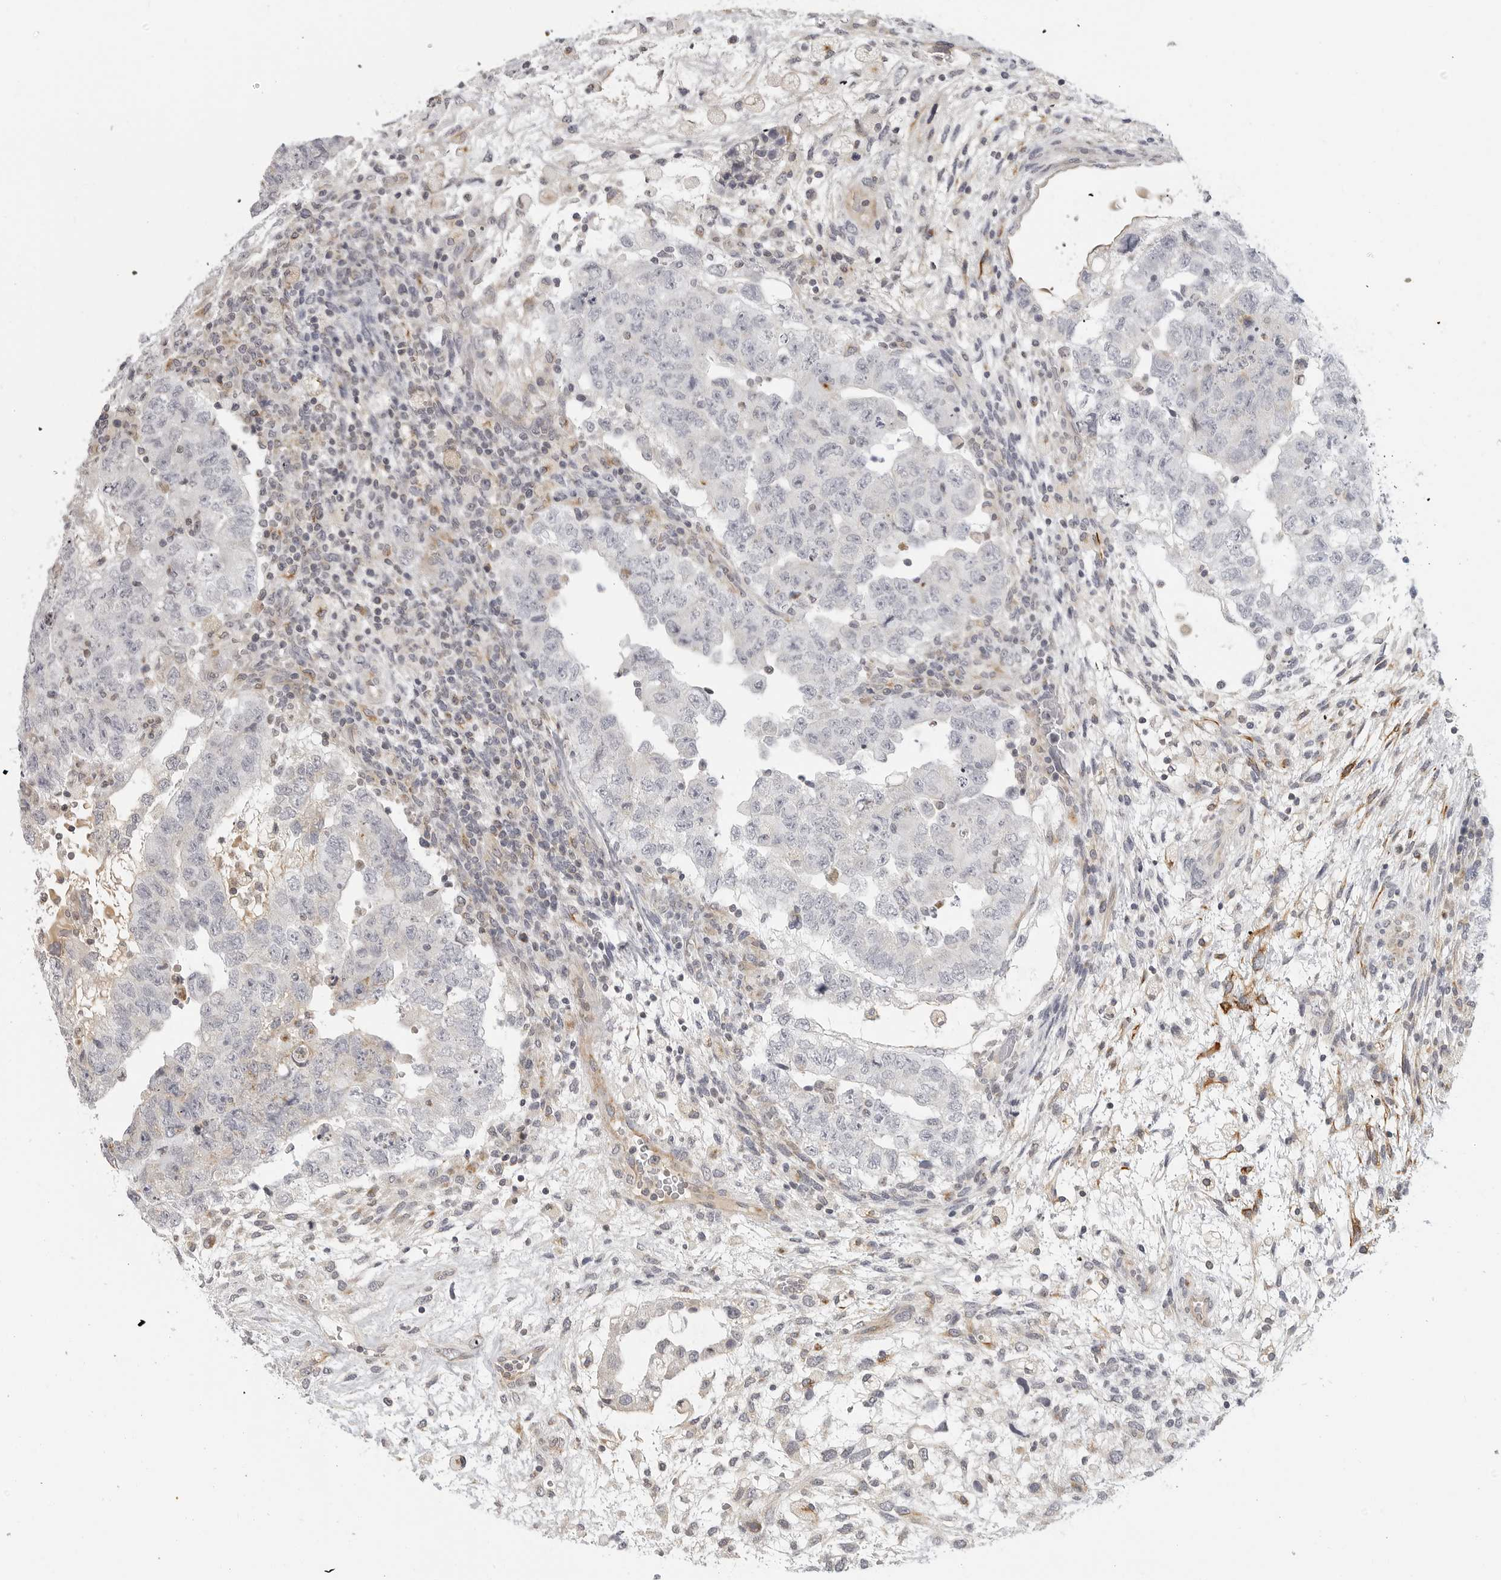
{"staining": {"intensity": "negative", "quantity": "none", "location": "none"}, "tissue": "testis cancer", "cell_type": "Tumor cells", "image_type": "cancer", "snomed": [{"axis": "morphology", "description": "Carcinoma, Embryonal, NOS"}, {"axis": "topography", "description": "Testis"}], "caption": "Image shows no significant protein positivity in tumor cells of embryonal carcinoma (testis).", "gene": "MAP7D1", "patient": {"sex": "male", "age": 36}}